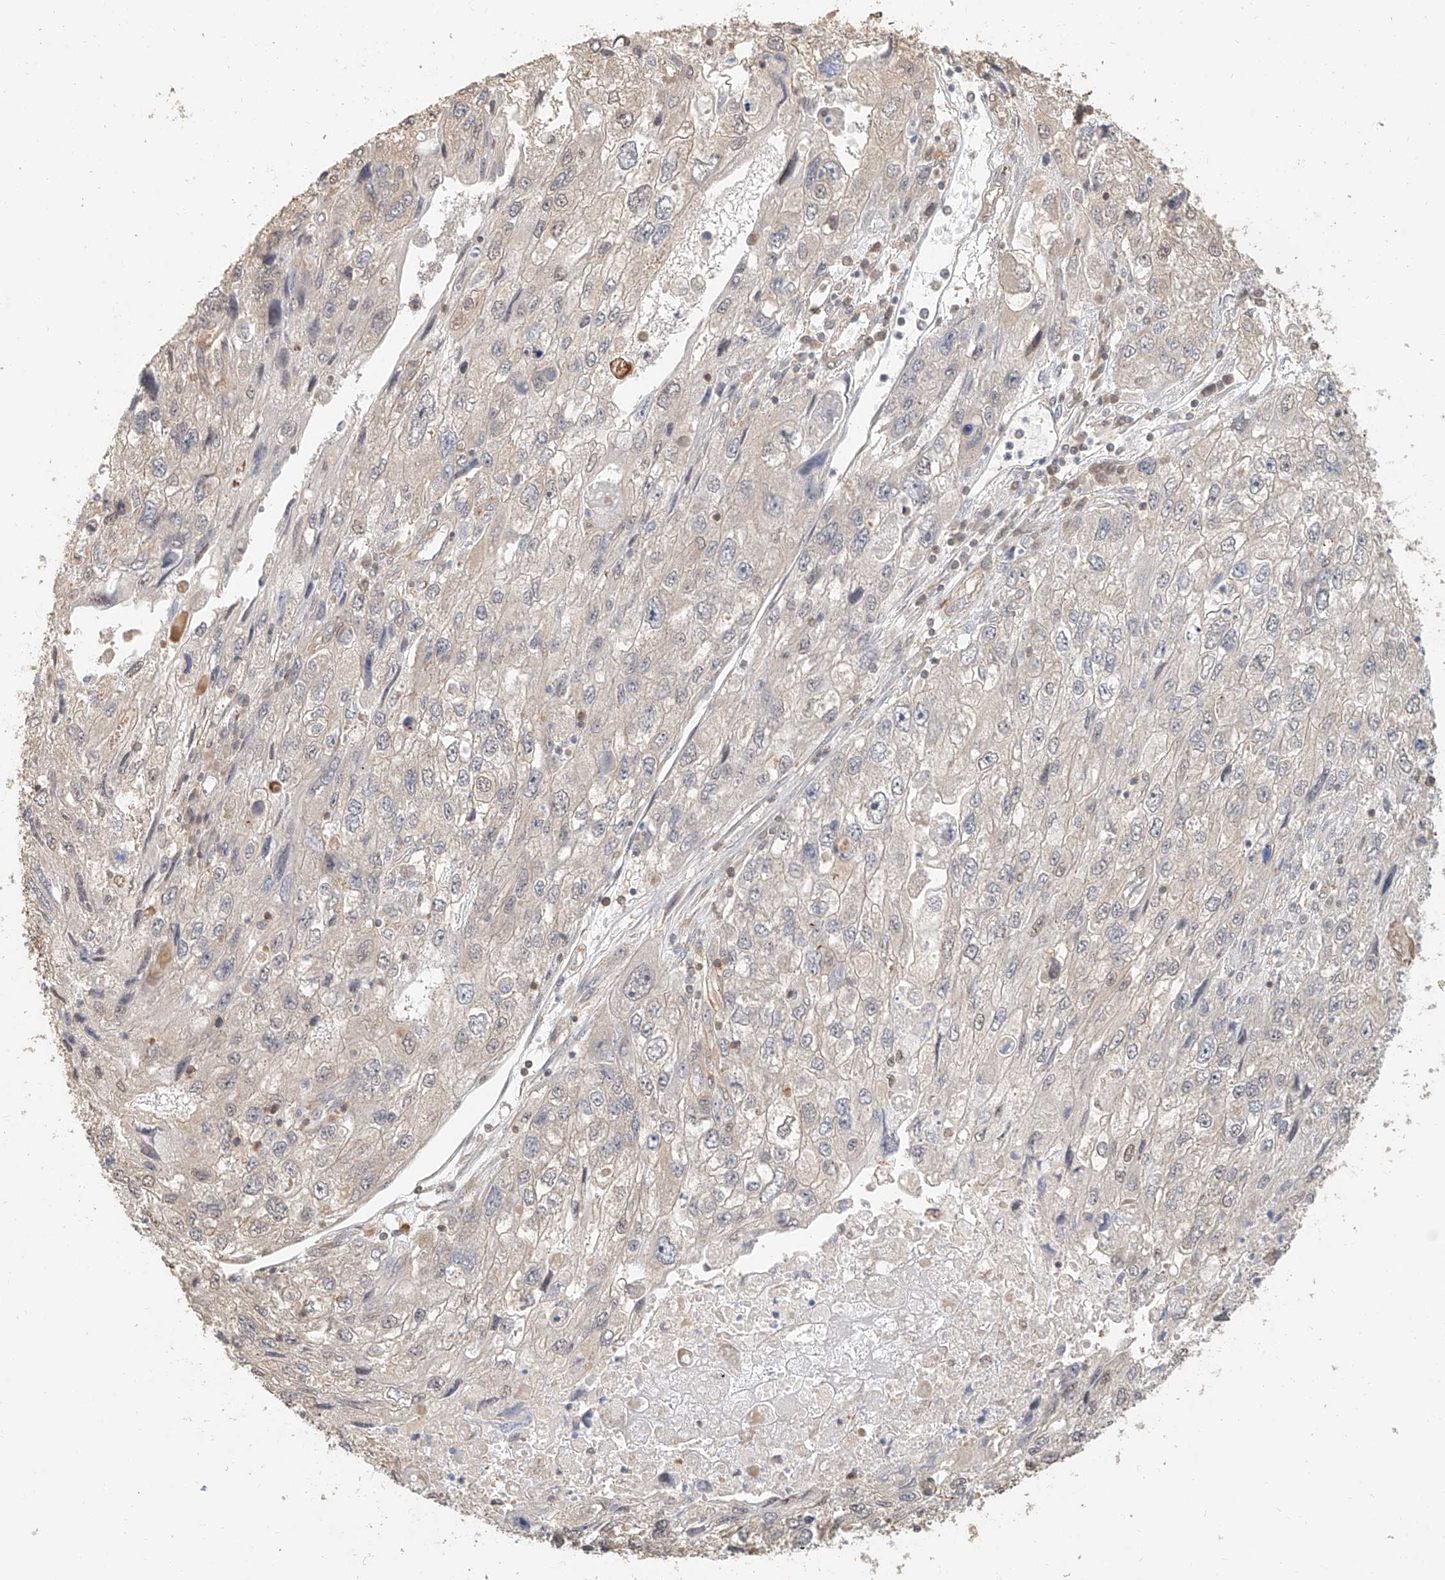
{"staining": {"intensity": "weak", "quantity": "25%-75%", "location": "cytoplasmic/membranous"}, "tissue": "endometrial cancer", "cell_type": "Tumor cells", "image_type": "cancer", "snomed": [{"axis": "morphology", "description": "Adenocarcinoma, NOS"}, {"axis": "topography", "description": "Endometrium"}], "caption": "Protein staining of endometrial adenocarcinoma tissue exhibits weak cytoplasmic/membranous staining in about 25%-75% of tumor cells.", "gene": "NAP1L1", "patient": {"sex": "female", "age": 49}}